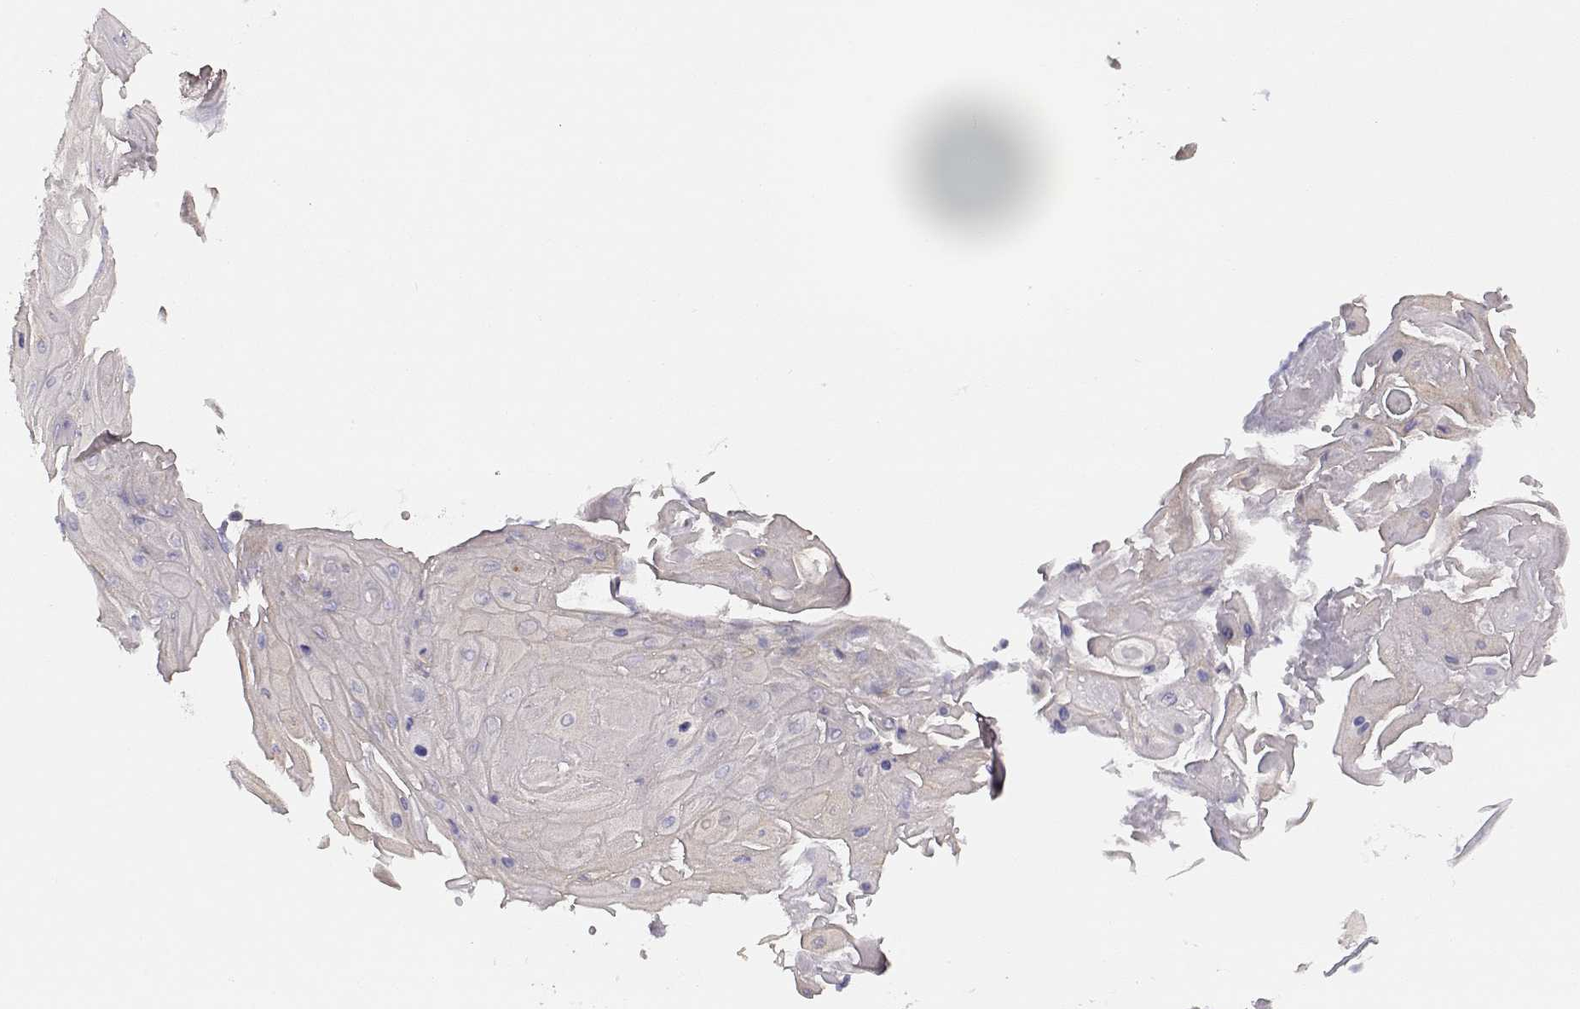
{"staining": {"intensity": "moderate", "quantity": ">75%", "location": "cytoplasmic/membranous"}, "tissue": "skin cancer", "cell_type": "Tumor cells", "image_type": "cancer", "snomed": [{"axis": "morphology", "description": "Squamous cell carcinoma, NOS"}, {"axis": "topography", "description": "Skin"}], "caption": "Protein analysis of skin cancer (squamous cell carcinoma) tissue displays moderate cytoplasmic/membranous staining in about >75% of tumor cells. The staining is performed using DAB (3,3'-diaminobenzidine) brown chromogen to label protein expression. The nuclei are counter-stained blue using hematoxylin.", "gene": "ELOVL5", "patient": {"sex": "male", "age": 62}}